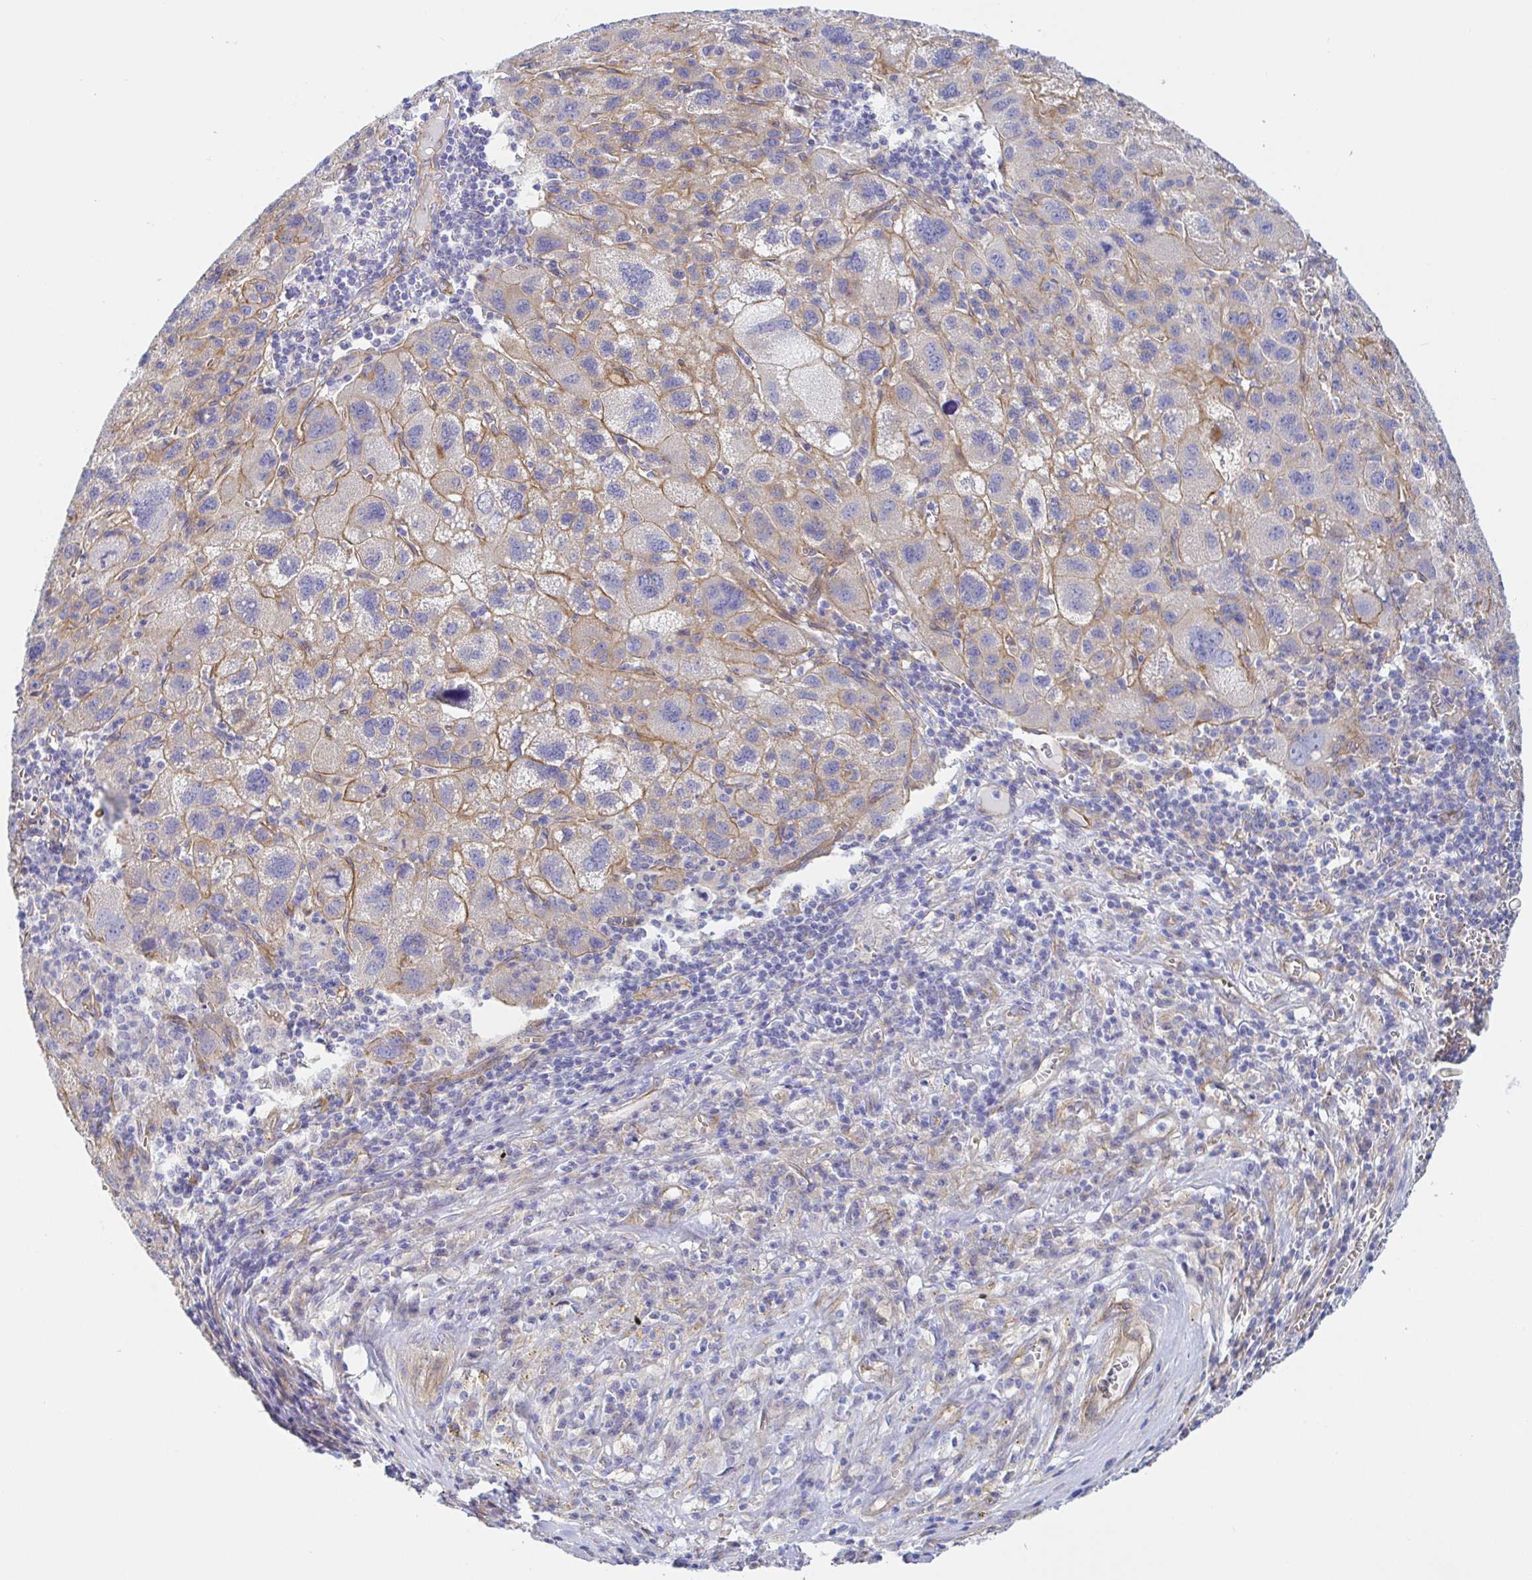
{"staining": {"intensity": "moderate", "quantity": "<25%", "location": "cytoplasmic/membranous"}, "tissue": "liver cancer", "cell_type": "Tumor cells", "image_type": "cancer", "snomed": [{"axis": "morphology", "description": "Carcinoma, Hepatocellular, NOS"}, {"axis": "topography", "description": "Liver"}], "caption": "Moderate cytoplasmic/membranous staining is appreciated in approximately <25% of tumor cells in hepatocellular carcinoma (liver).", "gene": "ARL4D", "patient": {"sex": "female", "age": 77}}